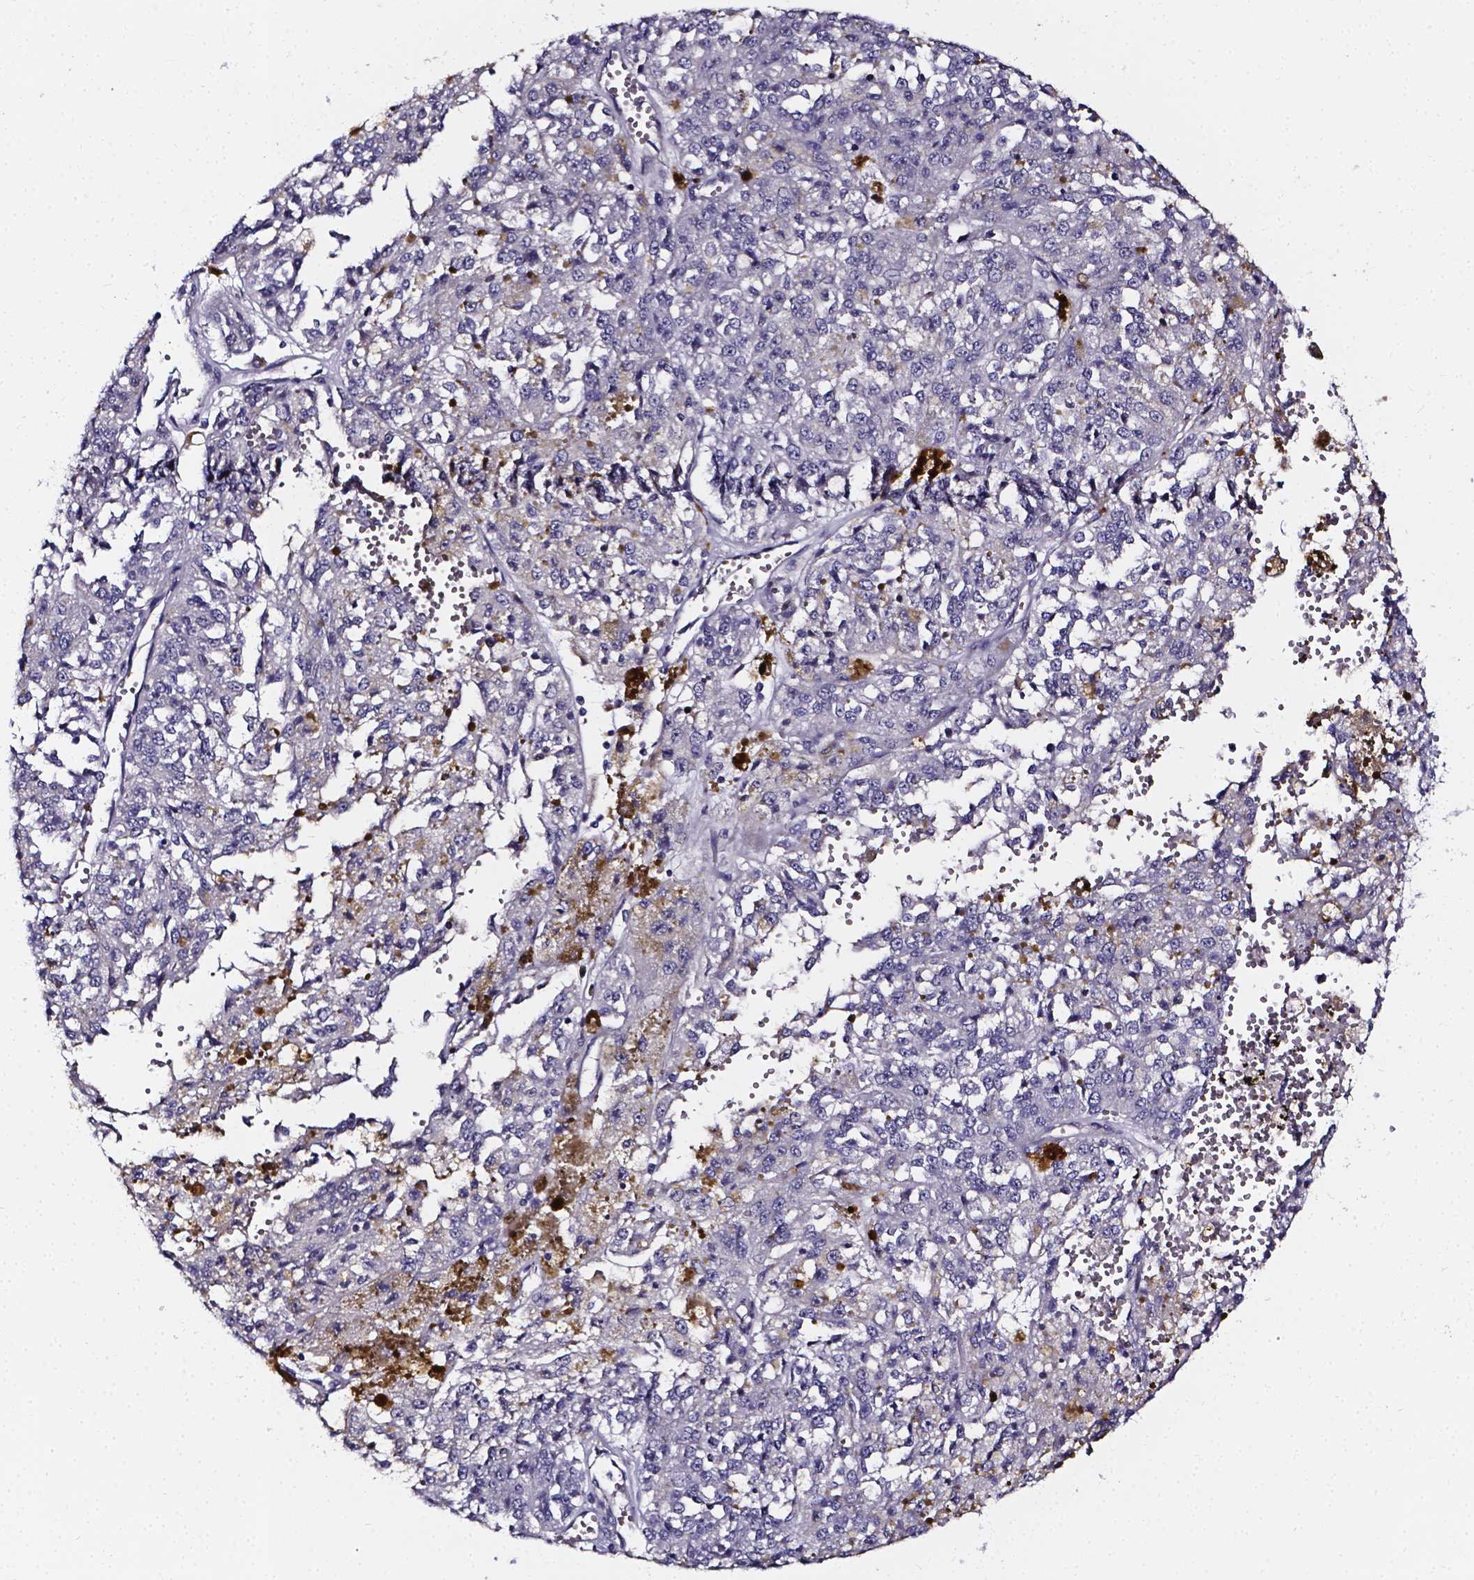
{"staining": {"intensity": "negative", "quantity": "none", "location": "none"}, "tissue": "melanoma", "cell_type": "Tumor cells", "image_type": "cancer", "snomed": [{"axis": "morphology", "description": "Malignant melanoma, Metastatic site"}, {"axis": "topography", "description": "Lymph node"}], "caption": "A histopathology image of malignant melanoma (metastatic site) stained for a protein reveals no brown staining in tumor cells.", "gene": "CACNG8", "patient": {"sex": "female", "age": 64}}